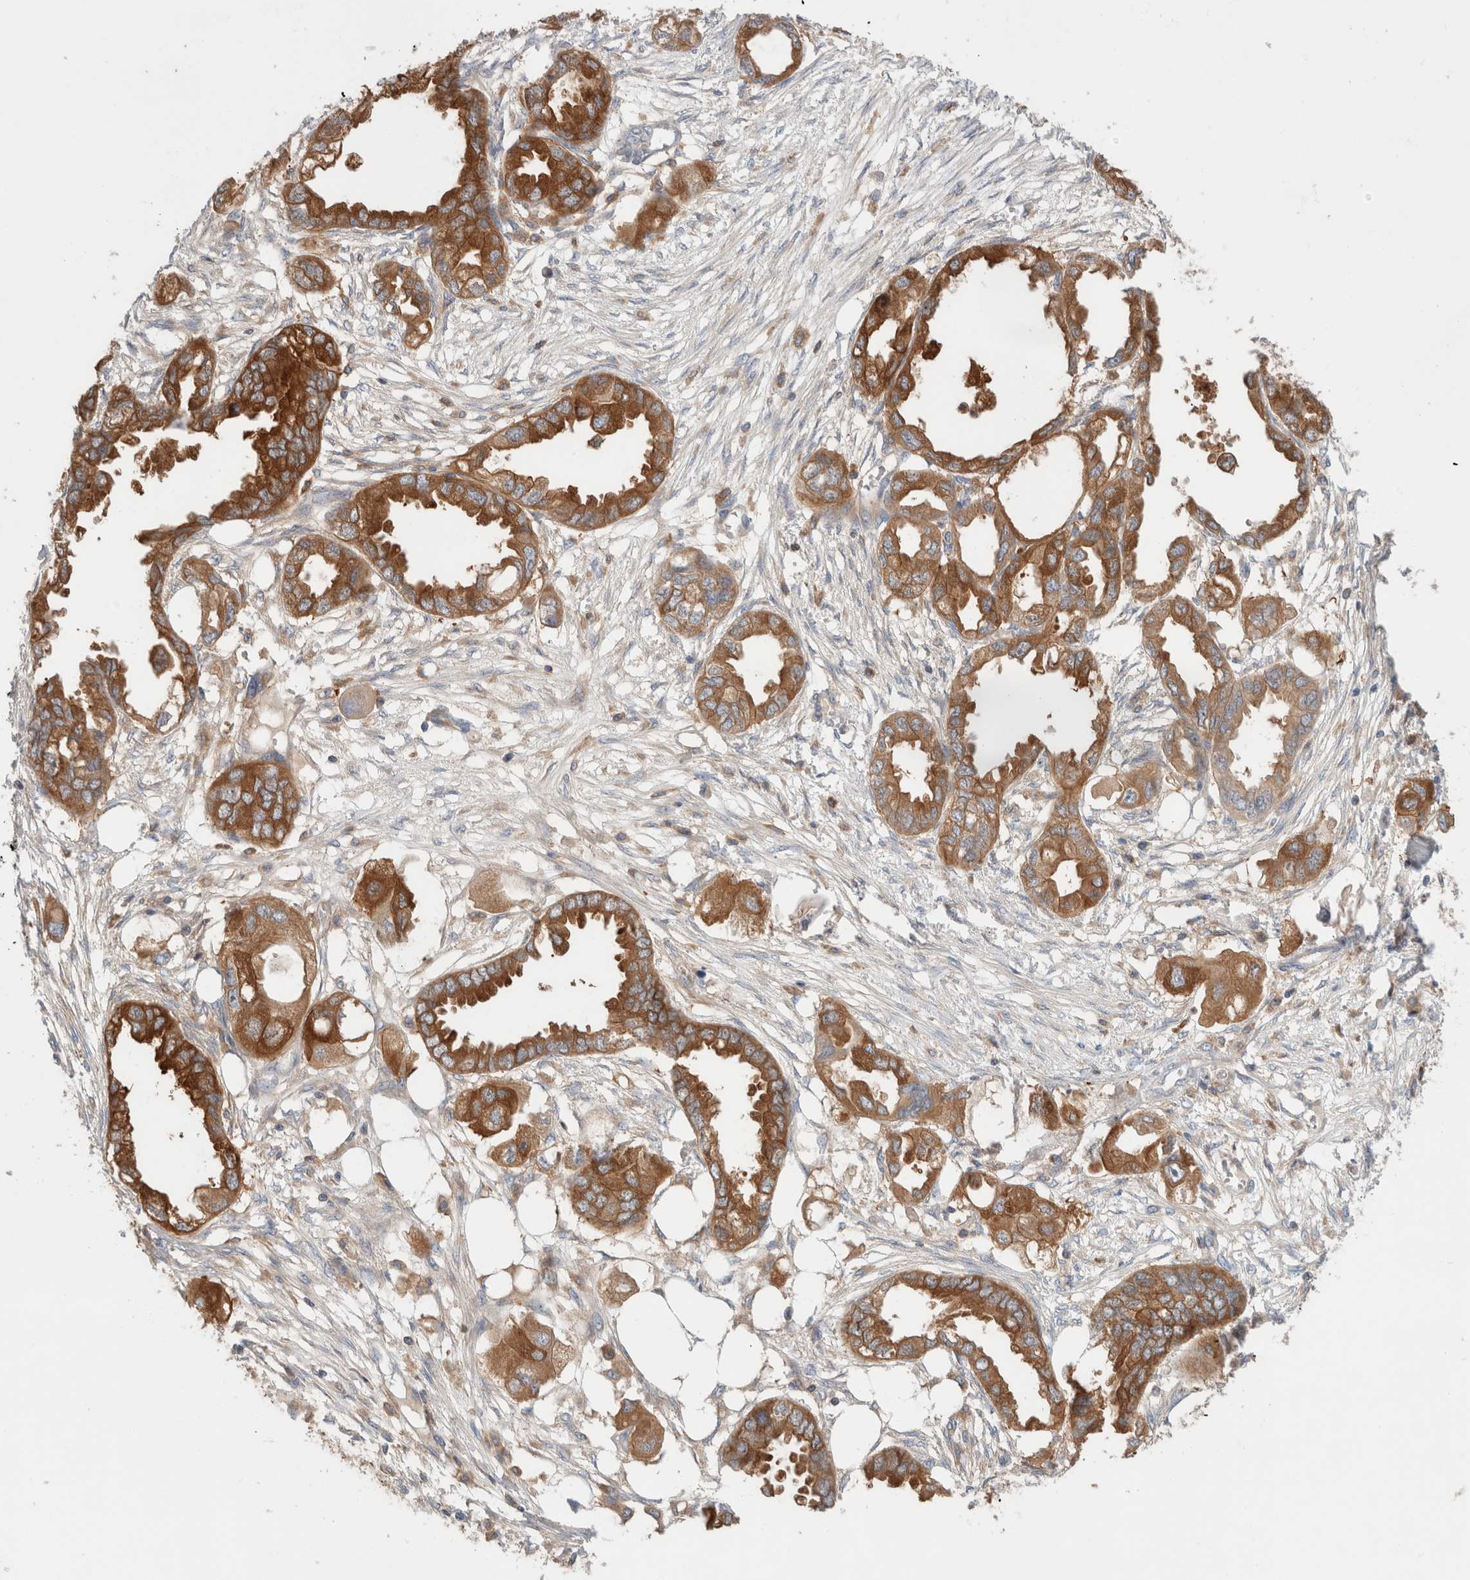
{"staining": {"intensity": "strong", "quantity": ">75%", "location": "cytoplasmic/membranous"}, "tissue": "endometrial cancer", "cell_type": "Tumor cells", "image_type": "cancer", "snomed": [{"axis": "morphology", "description": "Adenocarcinoma, NOS"}, {"axis": "morphology", "description": "Adenocarcinoma, metastatic, NOS"}, {"axis": "topography", "description": "Adipose tissue"}, {"axis": "topography", "description": "Endometrium"}], "caption": "Immunohistochemistry image of neoplastic tissue: human endometrial cancer (adenocarcinoma) stained using immunohistochemistry (IHC) reveals high levels of strong protein expression localized specifically in the cytoplasmic/membranous of tumor cells, appearing as a cytoplasmic/membranous brown color.", "gene": "KLHL14", "patient": {"sex": "female", "age": 67}}